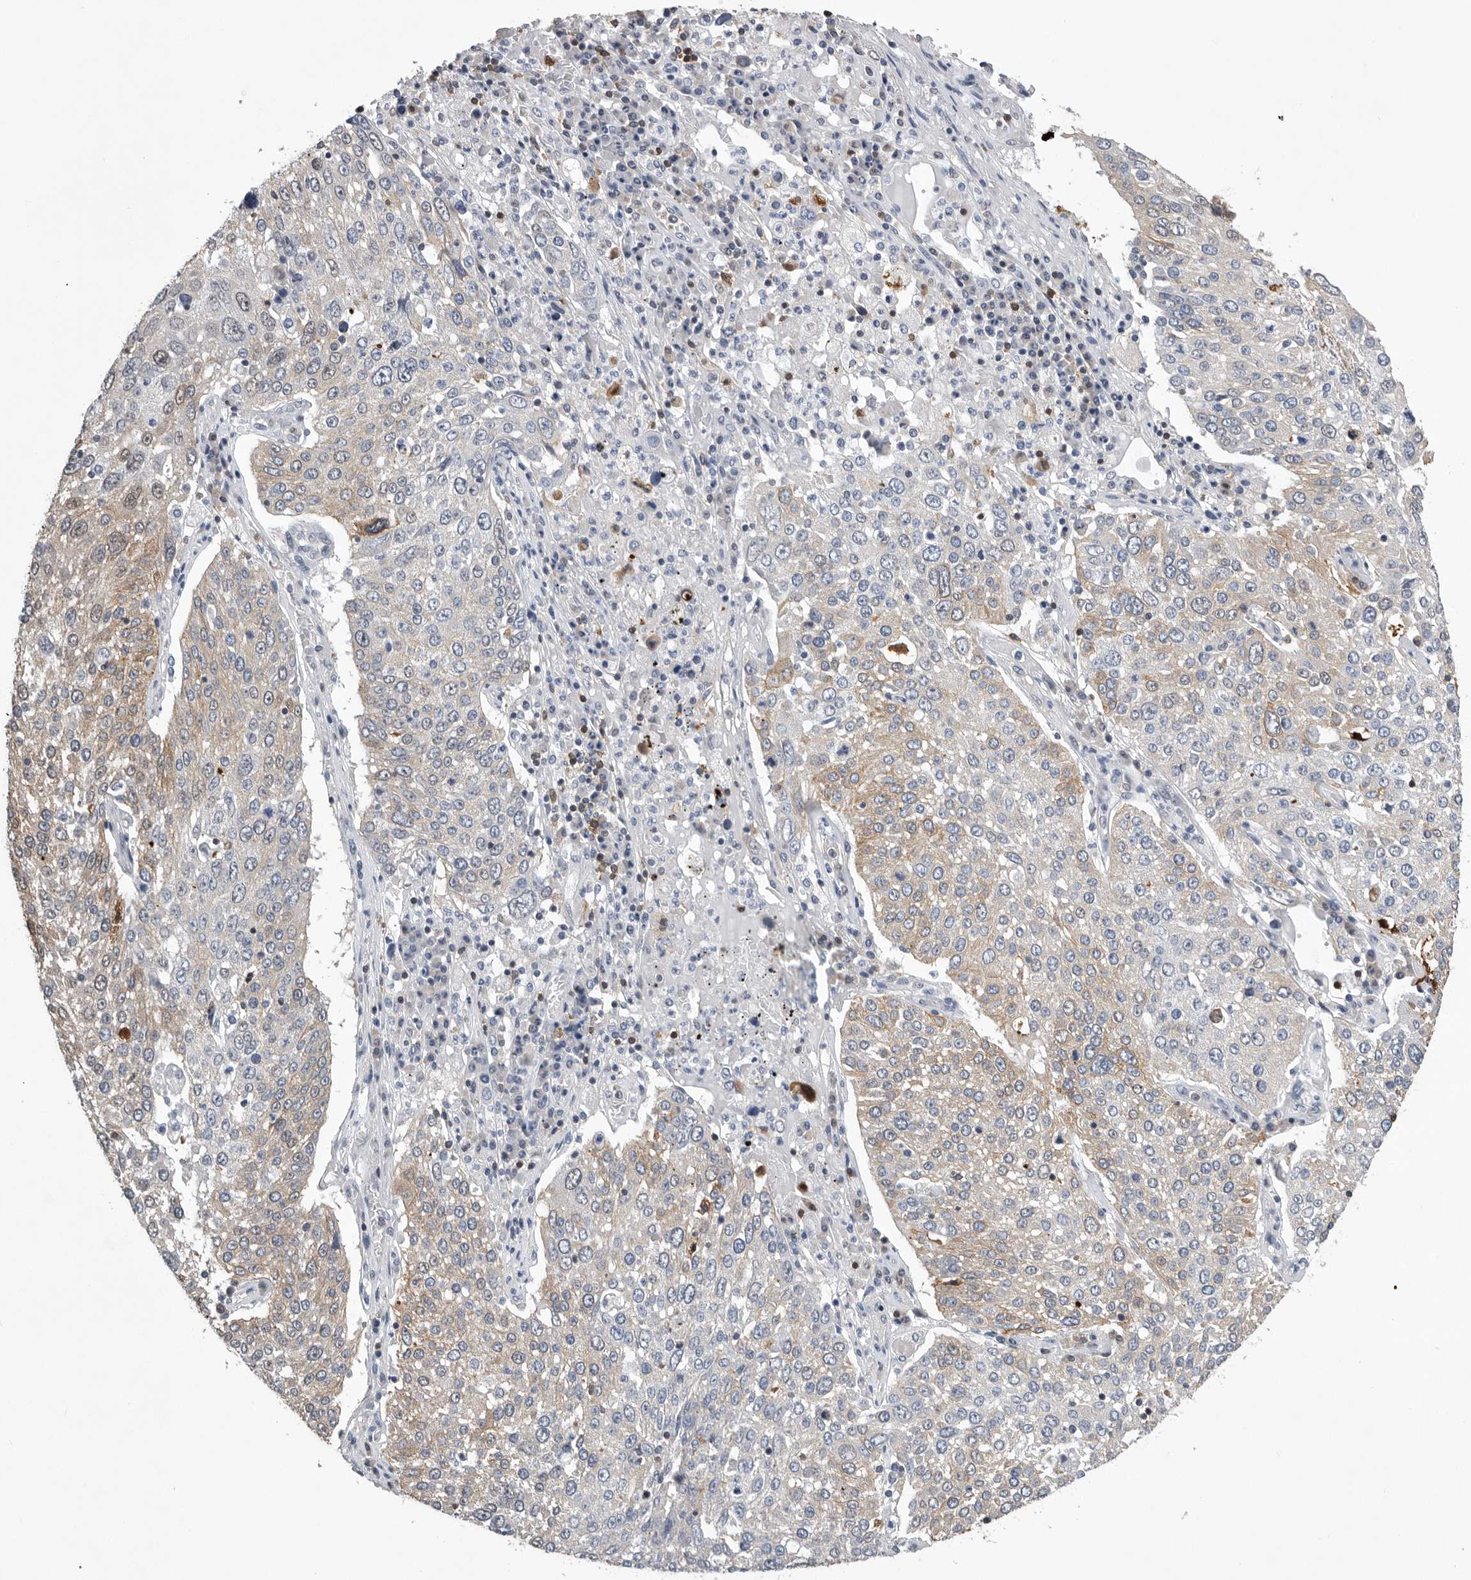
{"staining": {"intensity": "moderate", "quantity": "<25%", "location": "cytoplasmic/membranous"}, "tissue": "lung cancer", "cell_type": "Tumor cells", "image_type": "cancer", "snomed": [{"axis": "morphology", "description": "Squamous cell carcinoma, NOS"}, {"axis": "topography", "description": "Lung"}], "caption": "Human lung squamous cell carcinoma stained with a protein marker reveals moderate staining in tumor cells.", "gene": "PDCD4", "patient": {"sex": "male", "age": 65}}